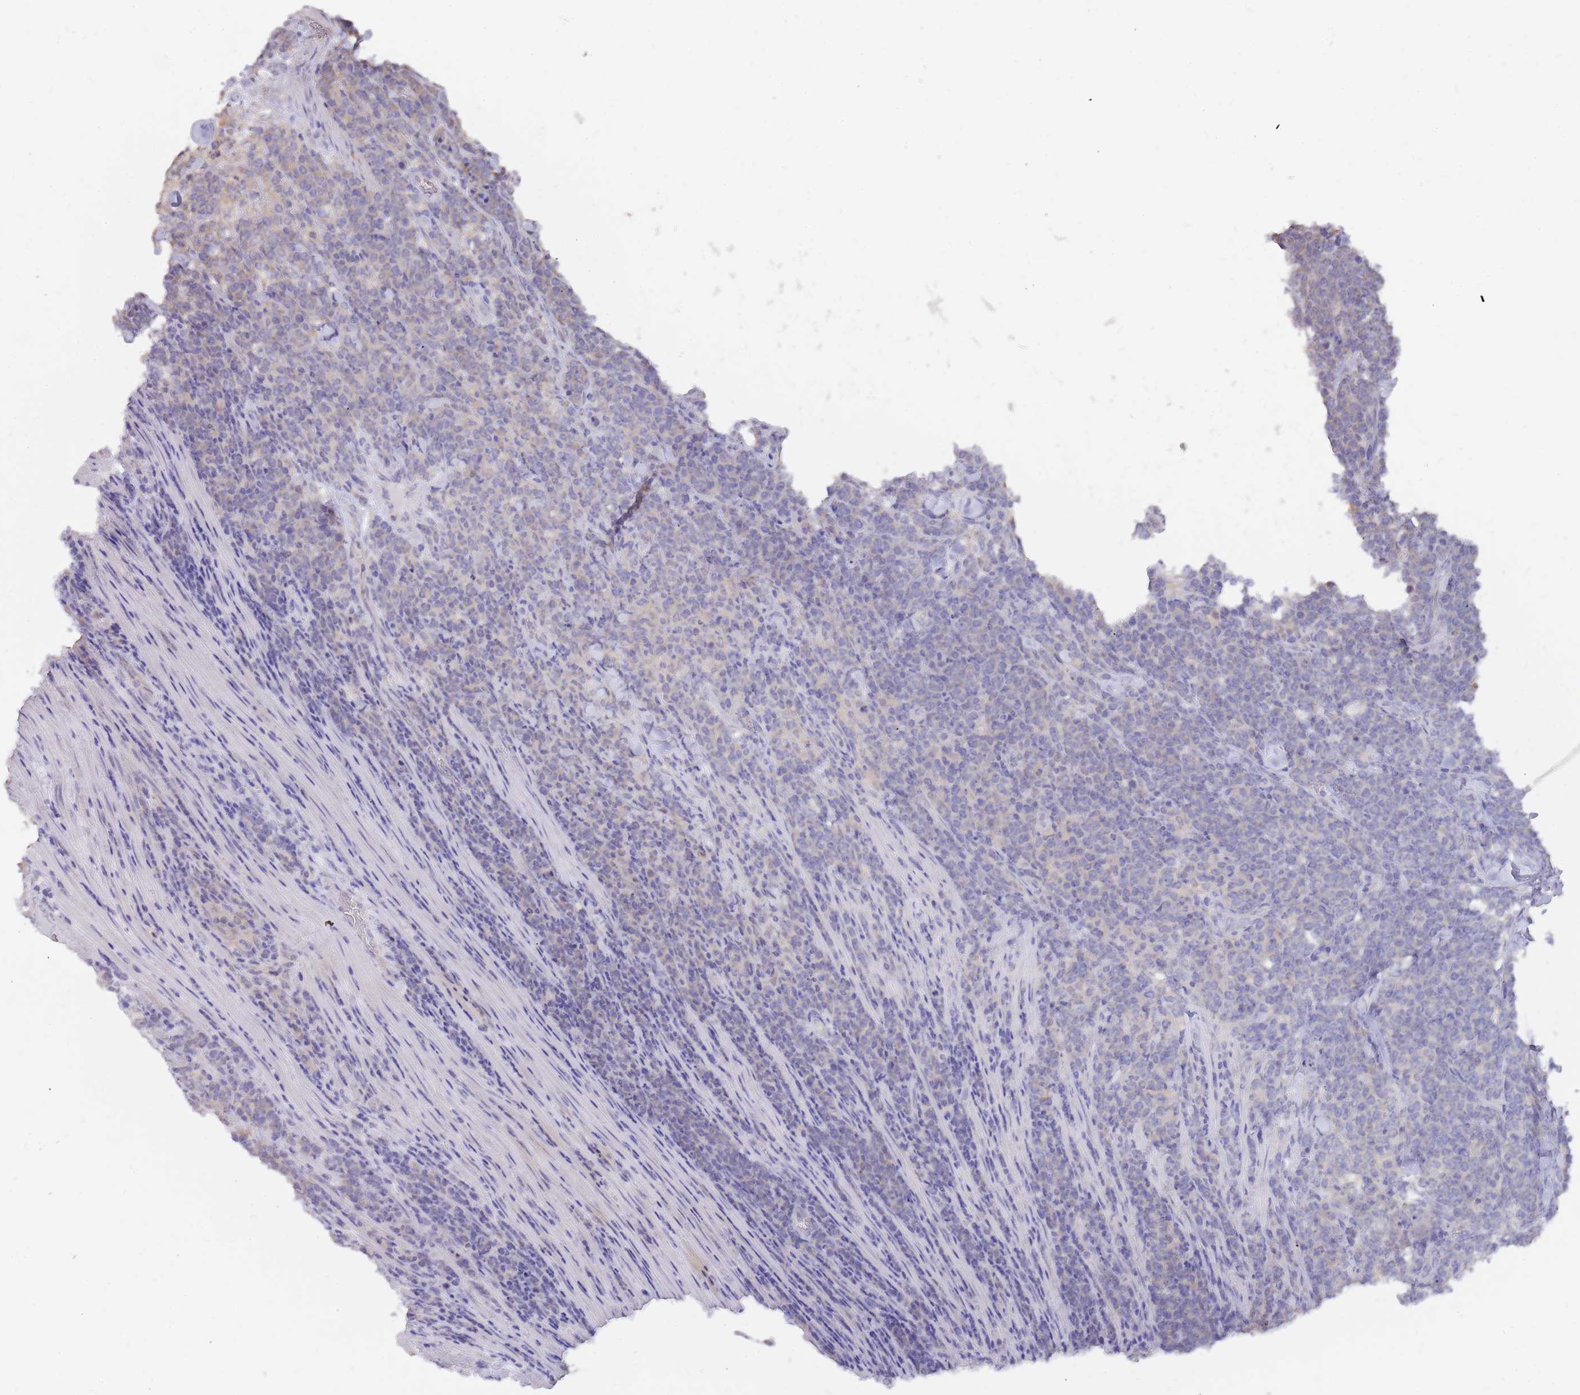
{"staining": {"intensity": "negative", "quantity": "none", "location": "none"}, "tissue": "lymphoma", "cell_type": "Tumor cells", "image_type": "cancer", "snomed": [{"axis": "morphology", "description": "Malignant lymphoma, non-Hodgkin's type, High grade"}, {"axis": "topography", "description": "Small intestine"}], "caption": "Tumor cells are negative for protein expression in human malignant lymphoma, non-Hodgkin's type (high-grade).", "gene": "AP5S1", "patient": {"sex": "male", "age": 8}}